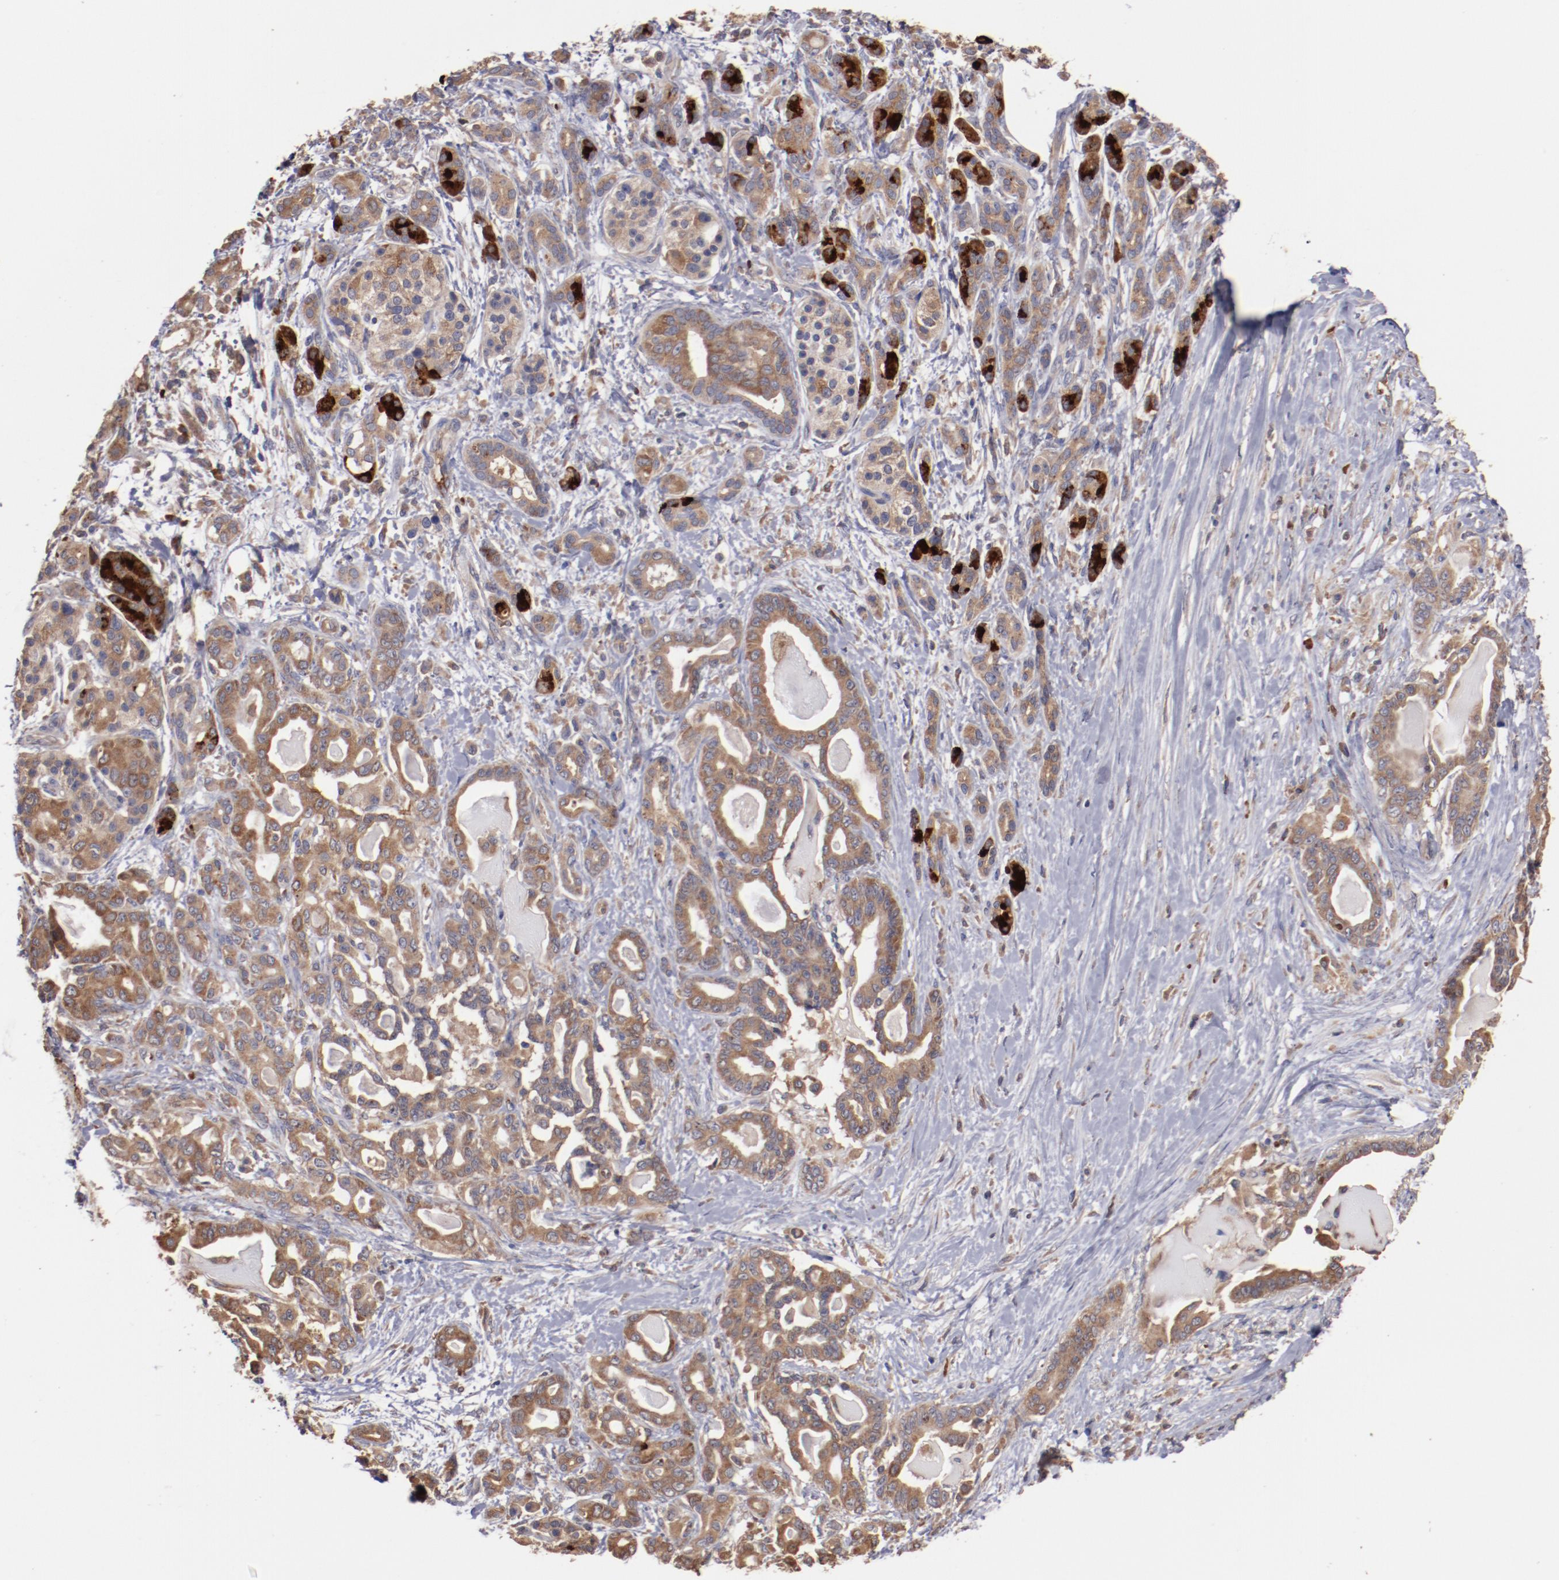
{"staining": {"intensity": "moderate", "quantity": ">75%", "location": "cytoplasmic/membranous"}, "tissue": "pancreatic cancer", "cell_type": "Tumor cells", "image_type": "cancer", "snomed": [{"axis": "morphology", "description": "Adenocarcinoma, NOS"}, {"axis": "topography", "description": "Pancreas"}], "caption": "Human pancreatic cancer stained with a brown dye demonstrates moderate cytoplasmic/membranous positive positivity in about >75% of tumor cells.", "gene": "NFKBIE", "patient": {"sex": "male", "age": 63}}